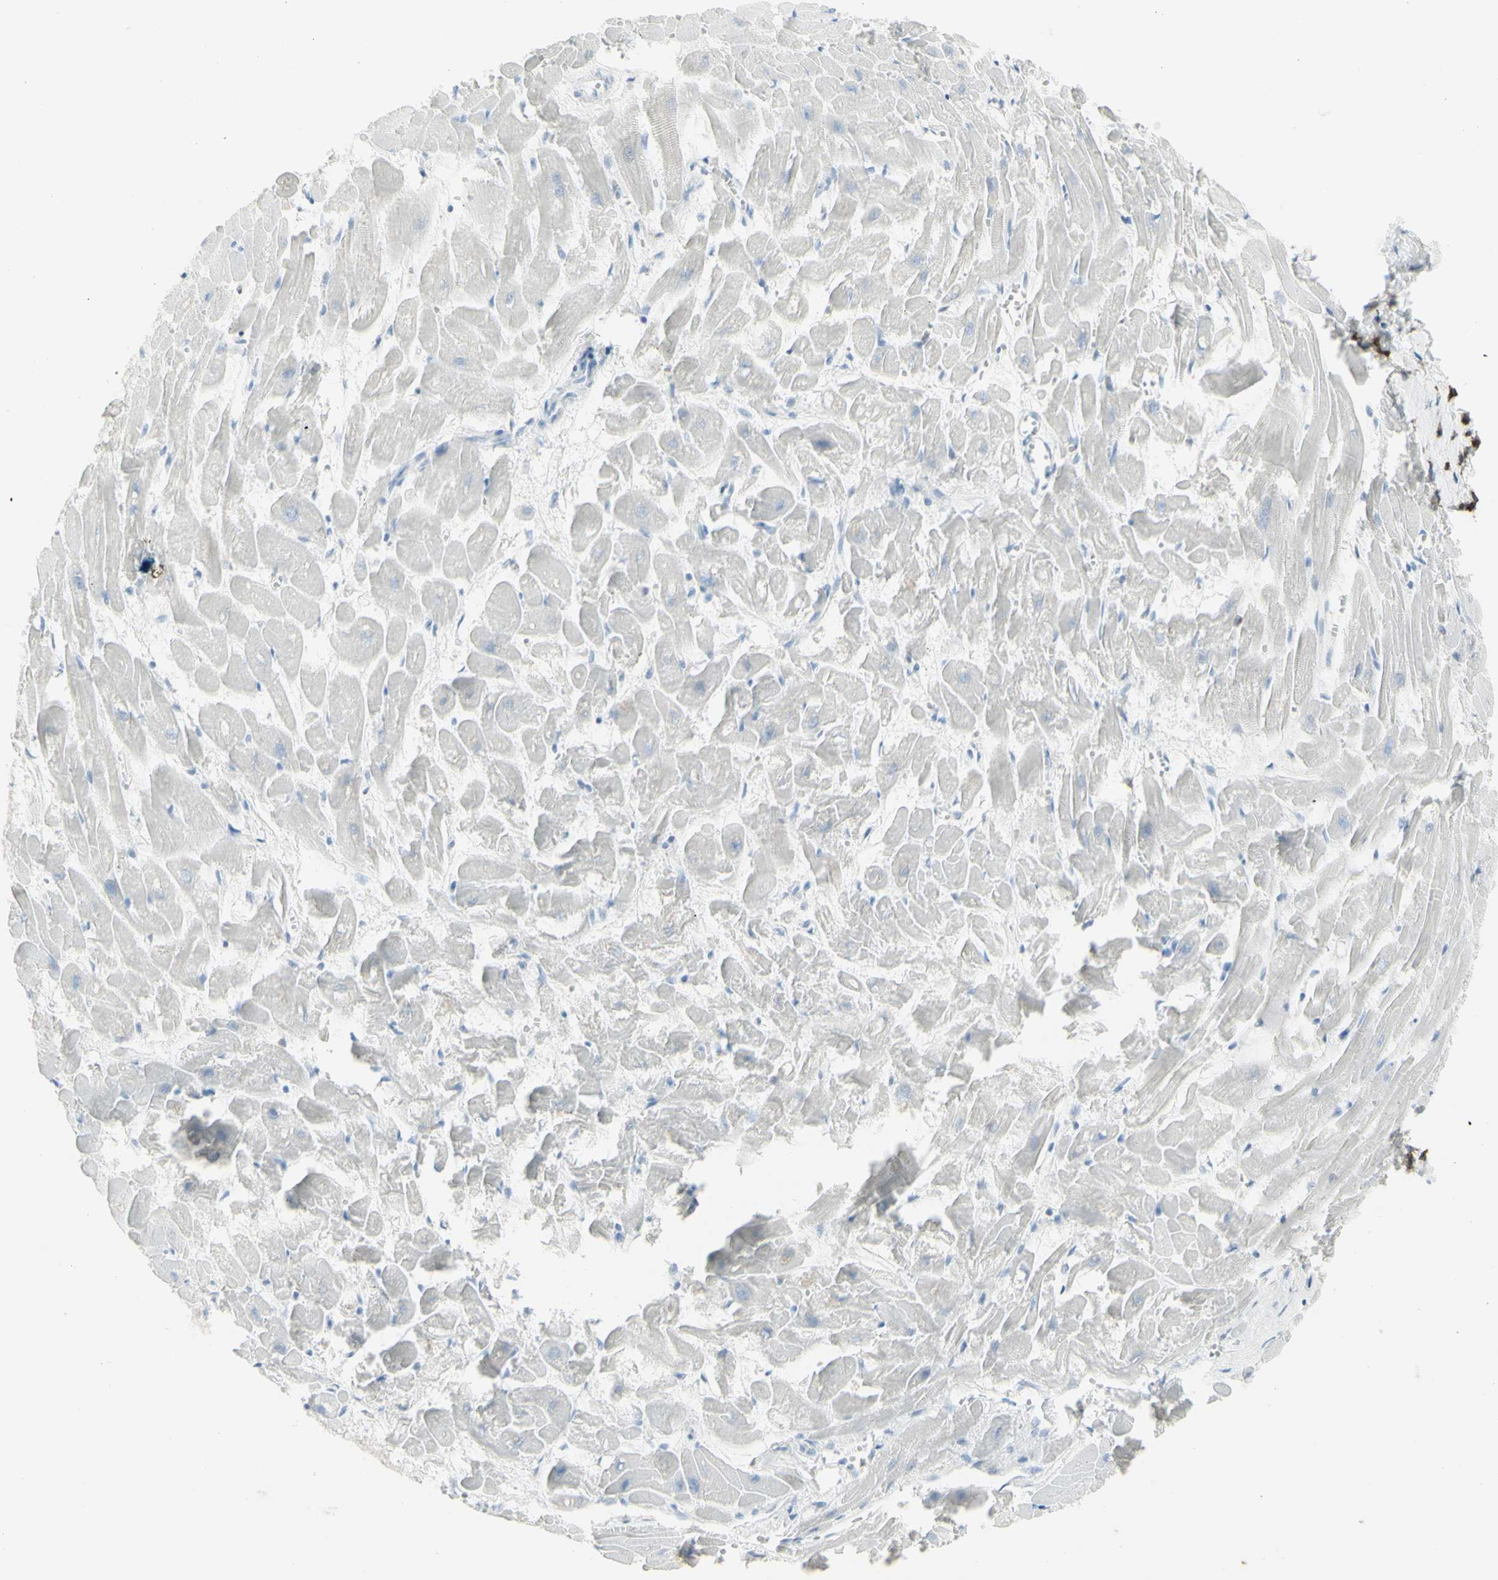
{"staining": {"intensity": "negative", "quantity": "none", "location": "none"}, "tissue": "heart muscle", "cell_type": "Cardiomyocytes", "image_type": "normal", "snomed": [{"axis": "morphology", "description": "Normal tissue, NOS"}, {"axis": "topography", "description": "Heart"}], "caption": "Protein analysis of unremarkable heart muscle reveals no significant expression in cardiomyocytes. Nuclei are stained in blue.", "gene": "NRG1", "patient": {"sex": "female", "age": 19}}